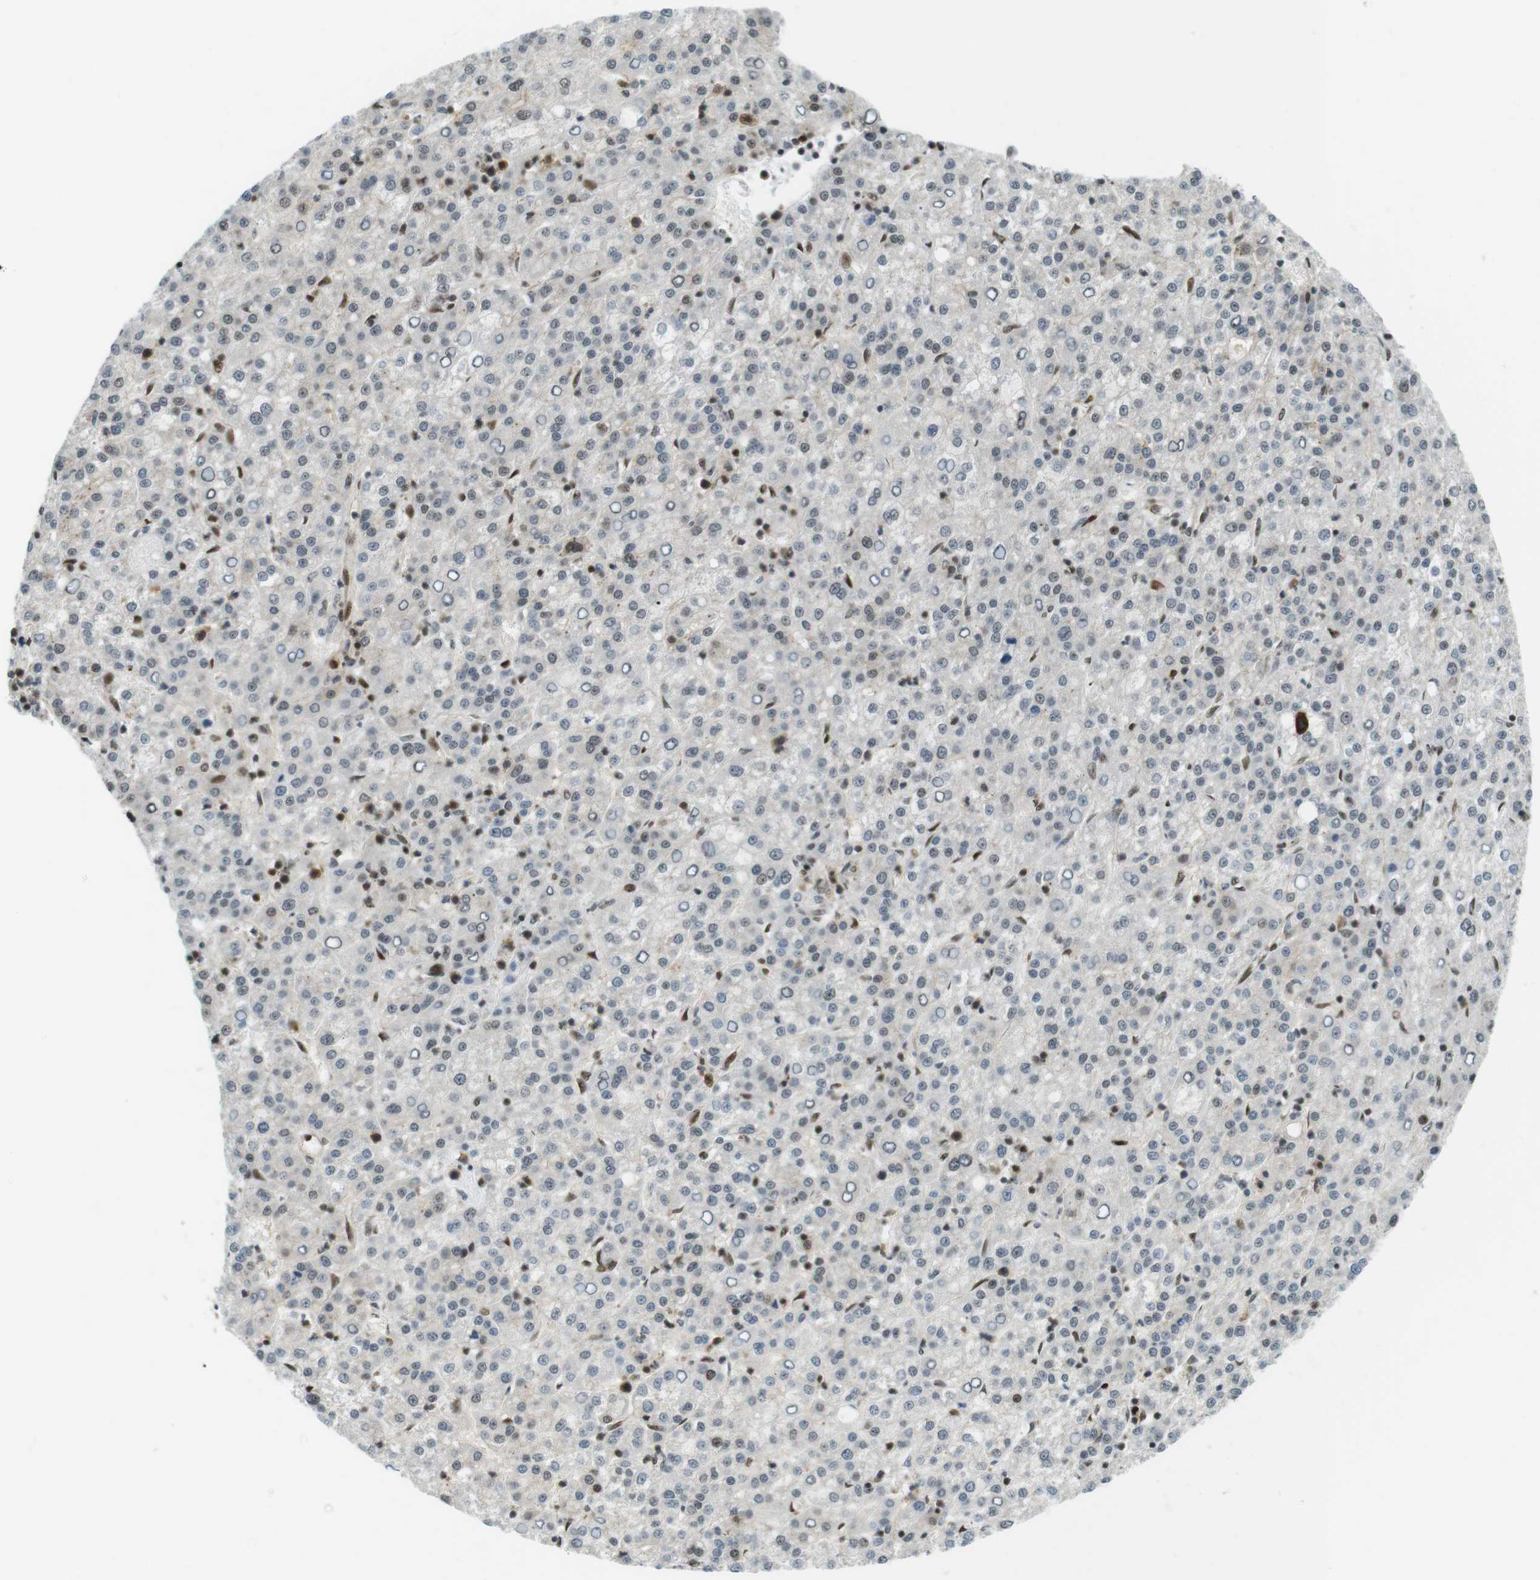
{"staining": {"intensity": "moderate", "quantity": "<25%", "location": "nuclear"}, "tissue": "liver cancer", "cell_type": "Tumor cells", "image_type": "cancer", "snomed": [{"axis": "morphology", "description": "Carcinoma, Hepatocellular, NOS"}, {"axis": "topography", "description": "Liver"}], "caption": "Hepatocellular carcinoma (liver) tissue reveals moderate nuclear staining in approximately <25% of tumor cells, visualized by immunohistochemistry.", "gene": "UBB", "patient": {"sex": "female", "age": 58}}